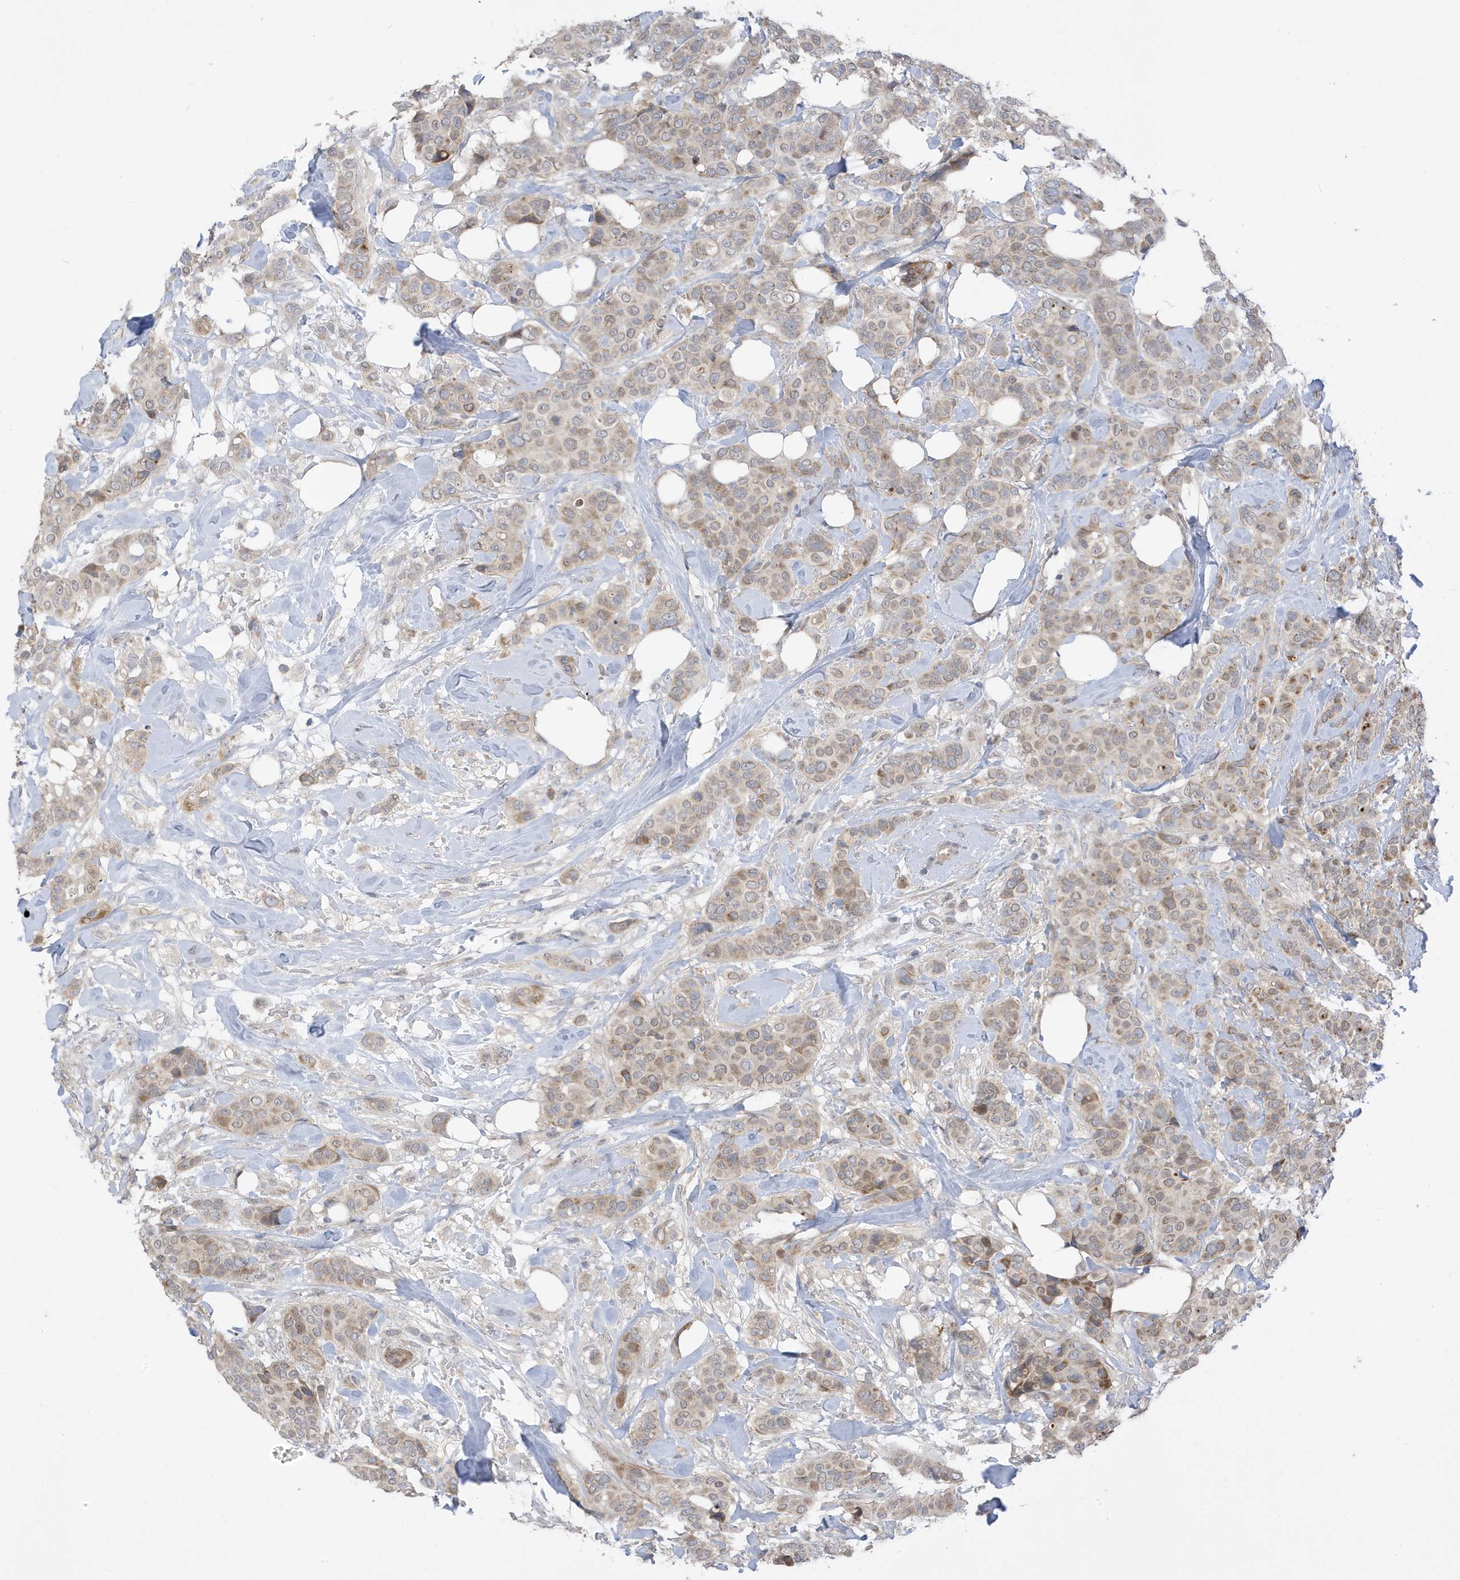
{"staining": {"intensity": "weak", "quantity": "25%-75%", "location": "cytoplasmic/membranous,nuclear"}, "tissue": "breast cancer", "cell_type": "Tumor cells", "image_type": "cancer", "snomed": [{"axis": "morphology", "description": "Lobular carcinoma"}, {"axis": "topography", "description": "Breast"}], "caption": "Approximately 25%-75% of tumor cells in breast cancer (lobular carcinoma) exhibit weak cytoplasmic/membranous and nuclear protein staining as visualized by brown immunohistochemical staining.", "gene": "ATP13A5", "patient": {"sex": "female", "age": 51}}